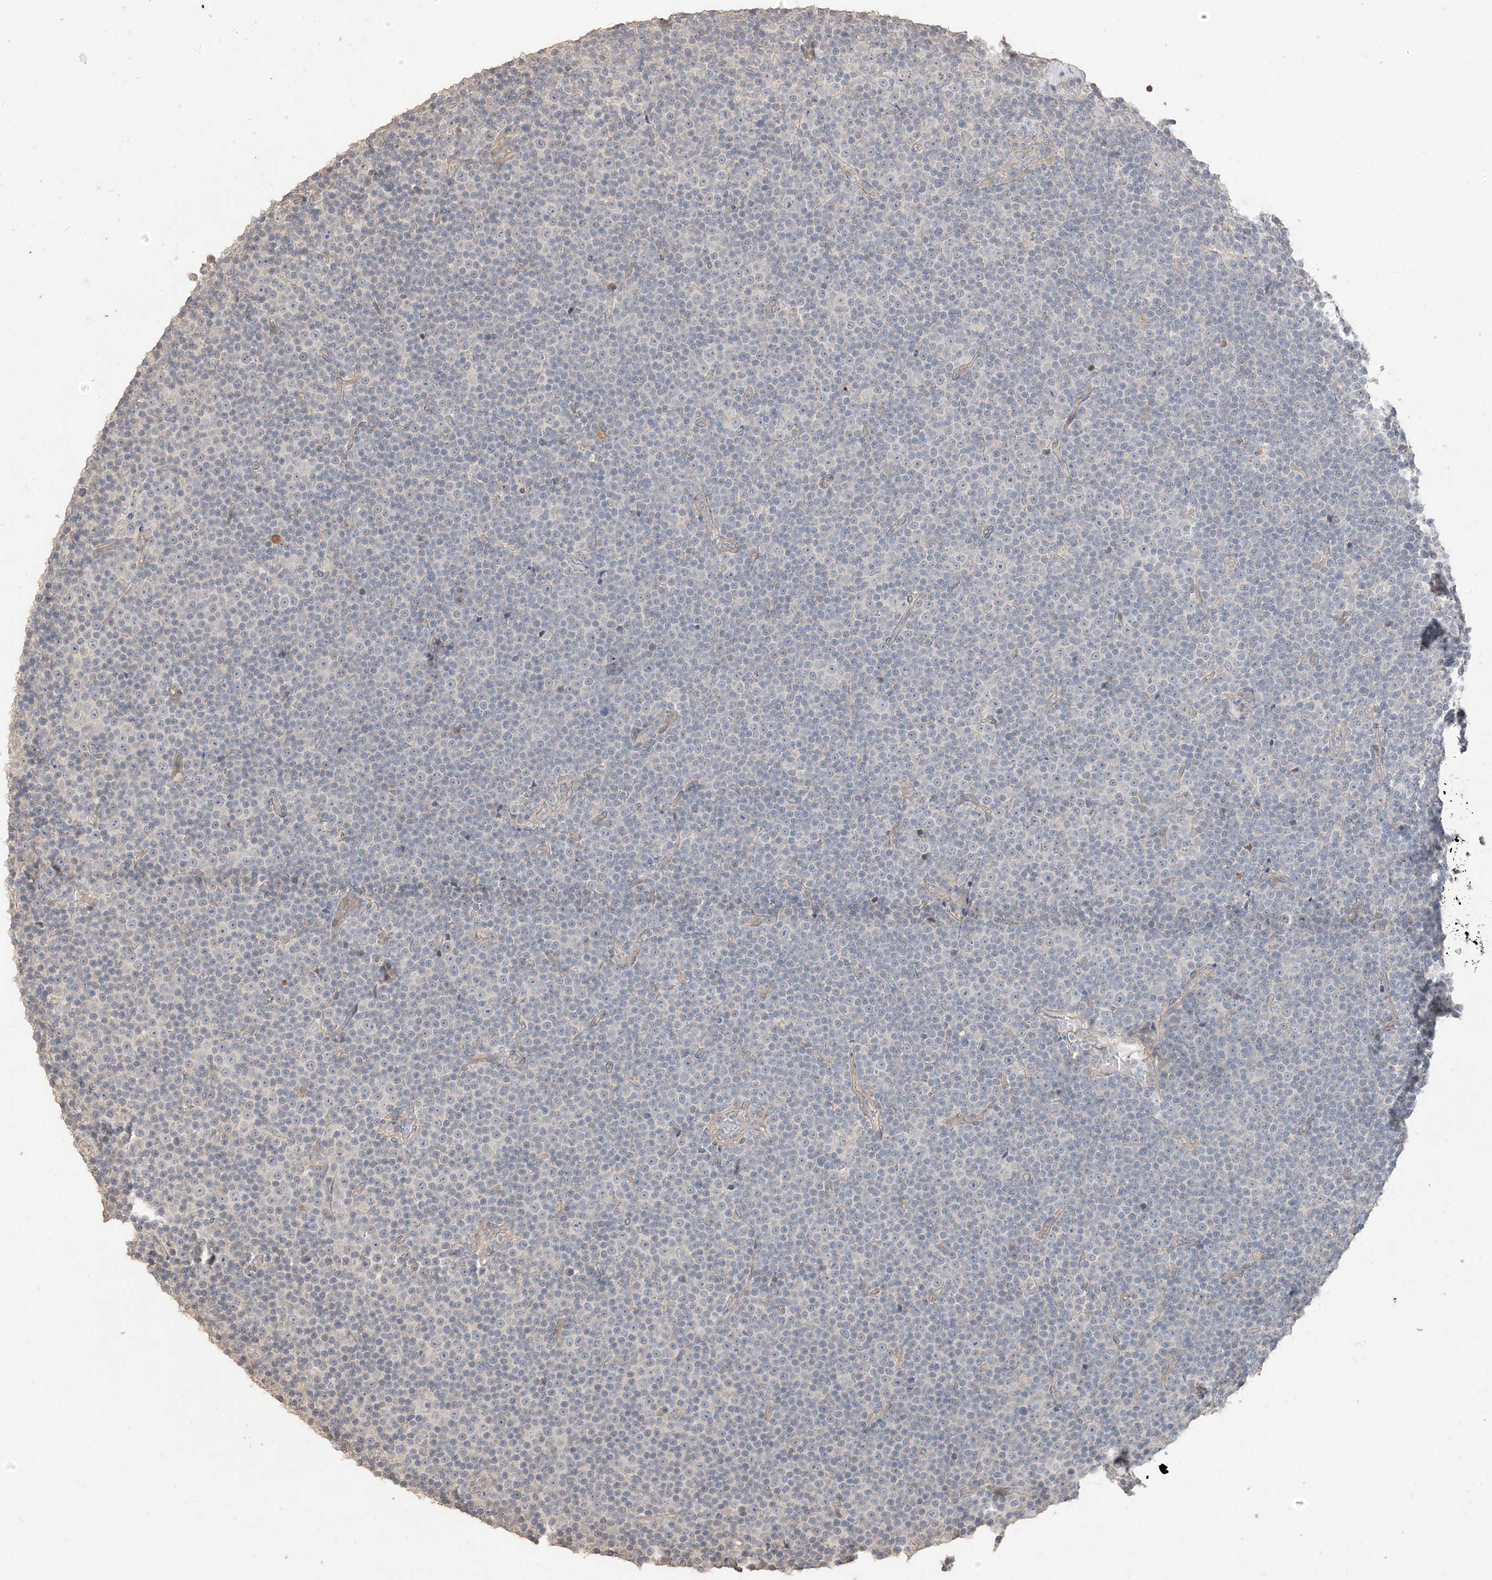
{"staining": {"intensity": "negative", "quantity": "none", "location": "none"}, "tissue": "lymphoma", "cell_type": "Tumor cells", "image_type": "cancer", "snomed": [{"axis": "morphology", "description": "Malignant lymphoma, non-Hodgkin's type, Low grade"}, {"axis": "topography", "description": "Lymph node"}], "caption": "Protein analysis of lymphoma exhibits no significant positivity in tumor cells.", "gene": "RNF175", "patient": {"sex": "female", "age": 67}}